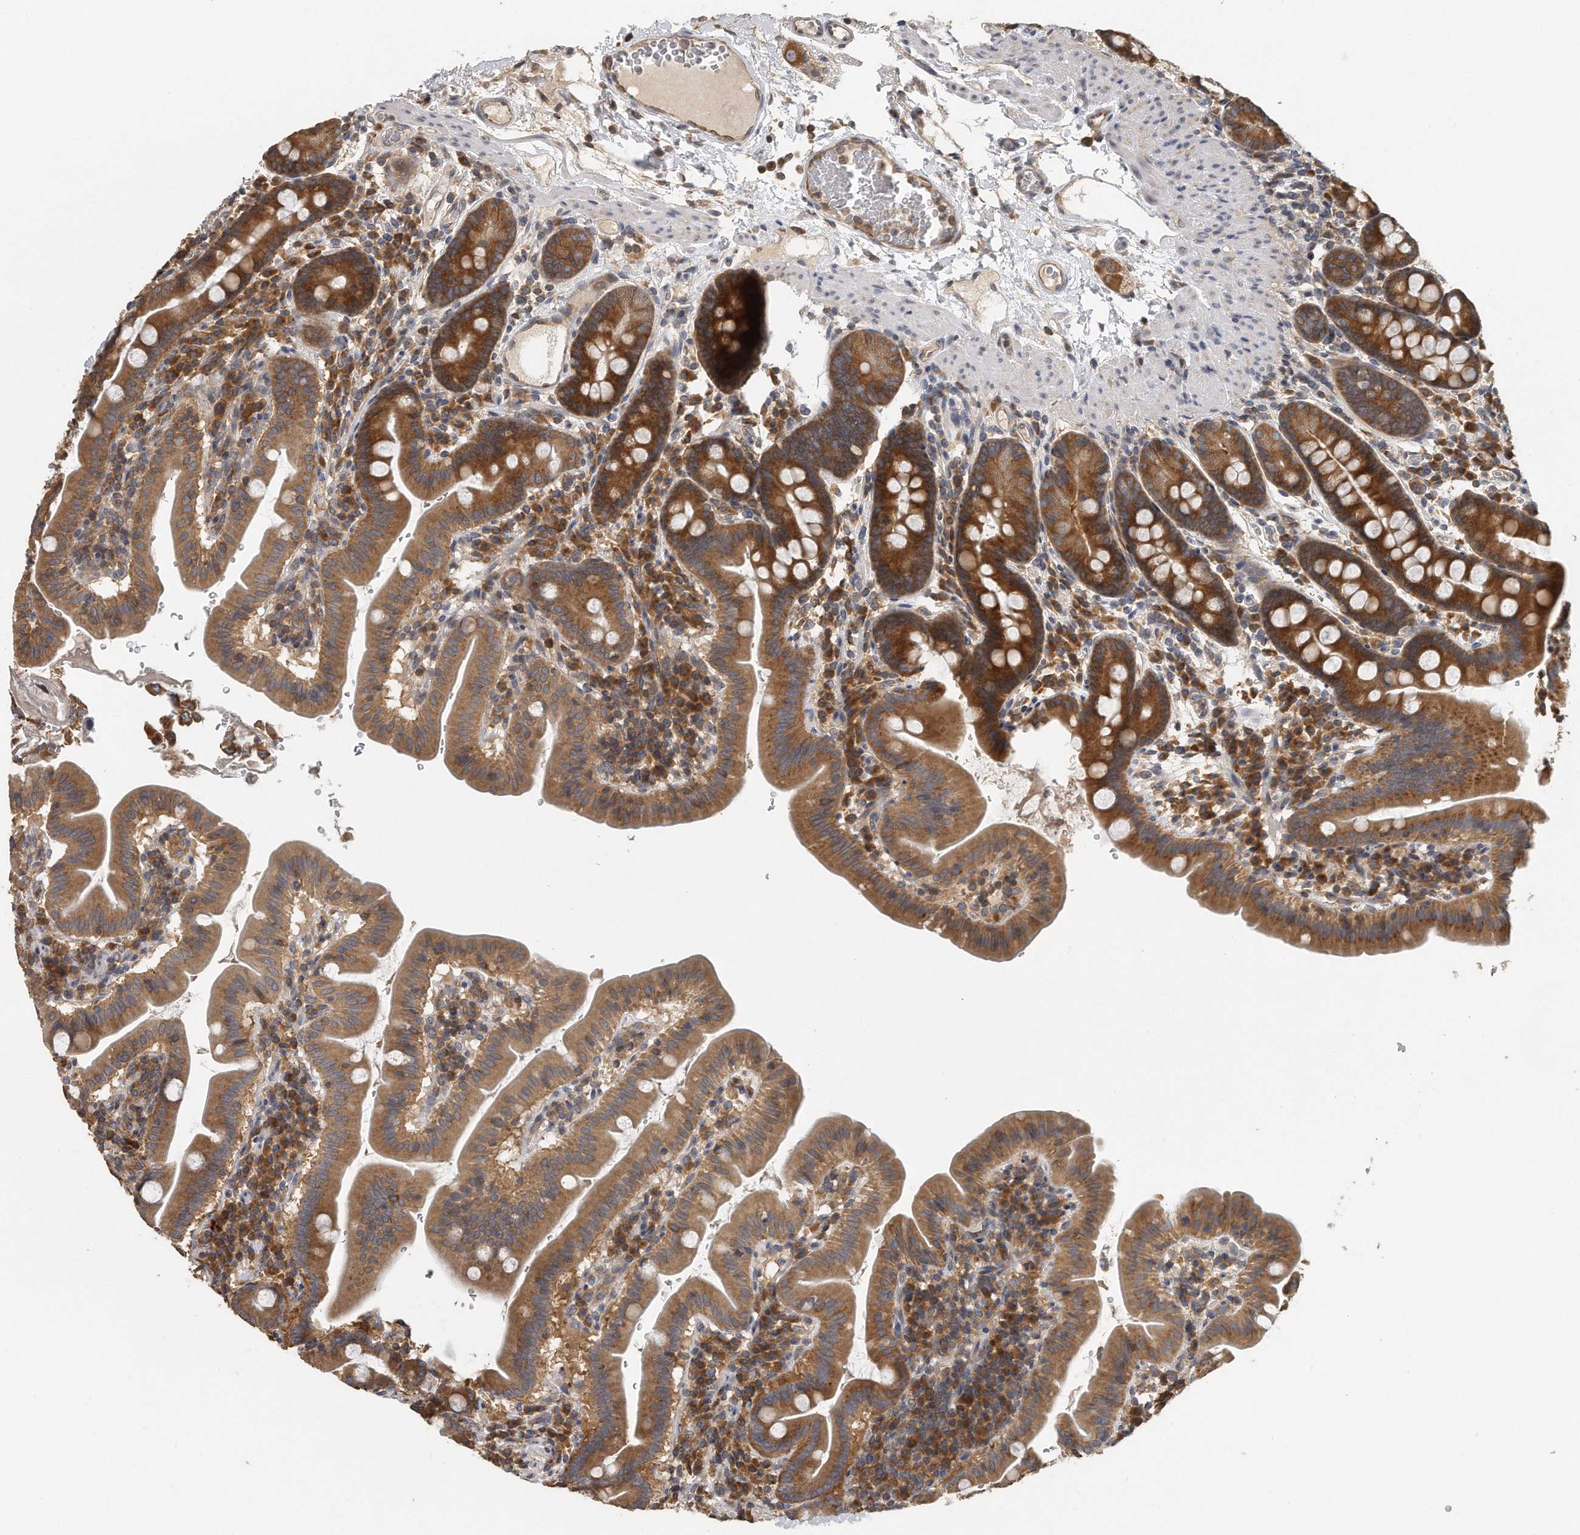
{"staining": {"intensity": "strong", "quantity": ">75%", "location": "cytoplasmic/membranous"}, "tissue": "duodenum", "cell_type": "Glandular cells", "image_type": "normal", "snomed": [{"axis": "morphology", "description": "Normal tissue, NOS"}, {"axis": "morphology", "description": "Adenocarcinoma, NOS"}, {"axis": "topography", "description": "Pancreas"}, {"axis": "topography", "description": "Duodenum"}], "caption": "Immunohistochemistry photomicrograph of normal duodenum stained for a protein (brown), which displays high levels of strong cytoplasmic/membranous positivity in approximately >75% of glandular cells.", "gene": "EIF3I", "patient": {"sex": "male", "age": 50}}